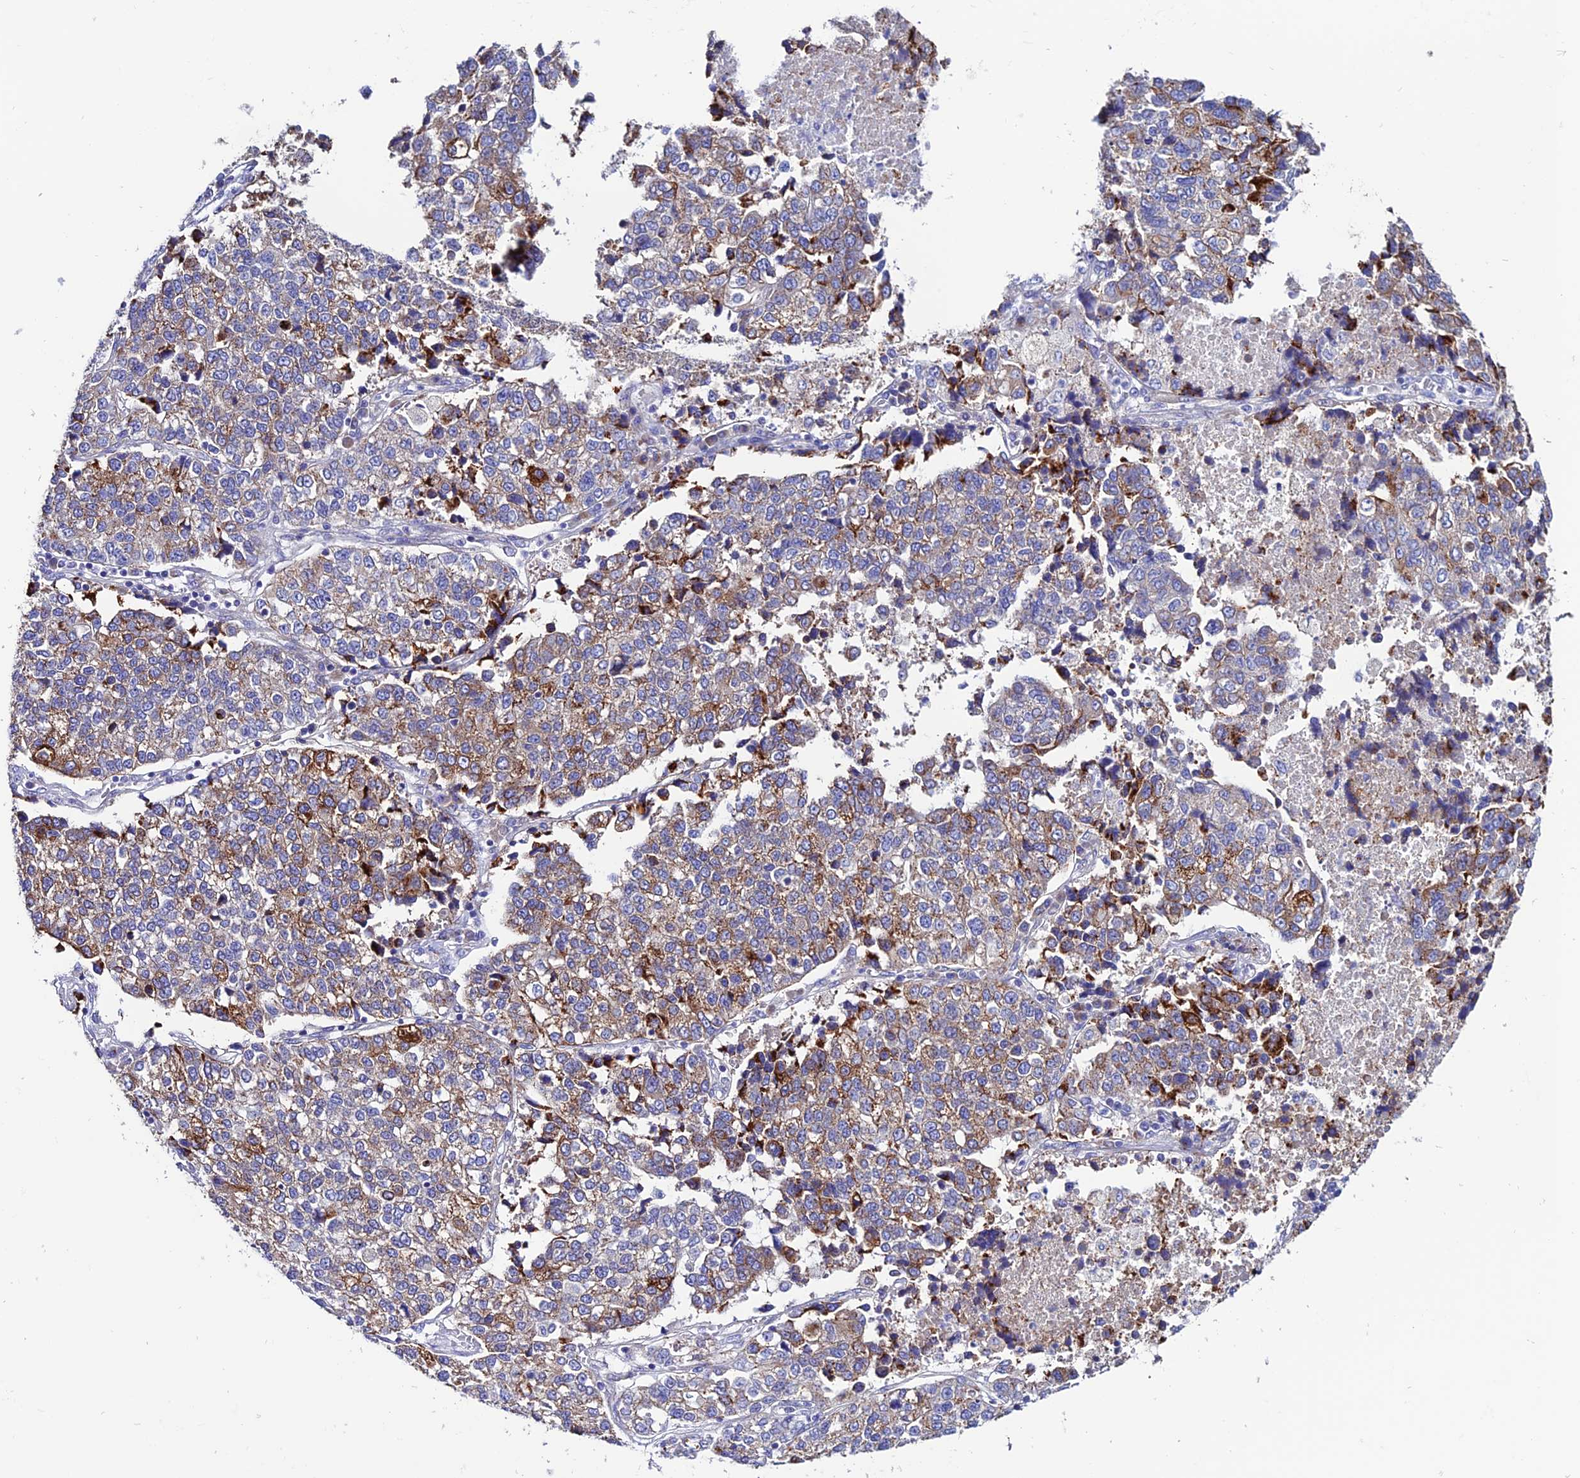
{"staining": {"intensity": "moderate", "quantity": "25%-75%", "location": "cytoplasmic/membranous"}, "tissue": "lung cancer", "cell_type": "Tumor cells", "image_type": "cancer", "snomed": [{"axis": "morphology", "description": "Adenocarcinoma, NOS"}, {"axis": "topography", "description": "Lung"}], "caption": "Brown immunohistochemical staining in lung cancer (adenocarcinoma) exhibits moderate cytoplasmic/membranous positivity in about 25%-75% of tumor cells.", "gene": "OR51Q1", "patient": {"sex": "male", "age": 49}}